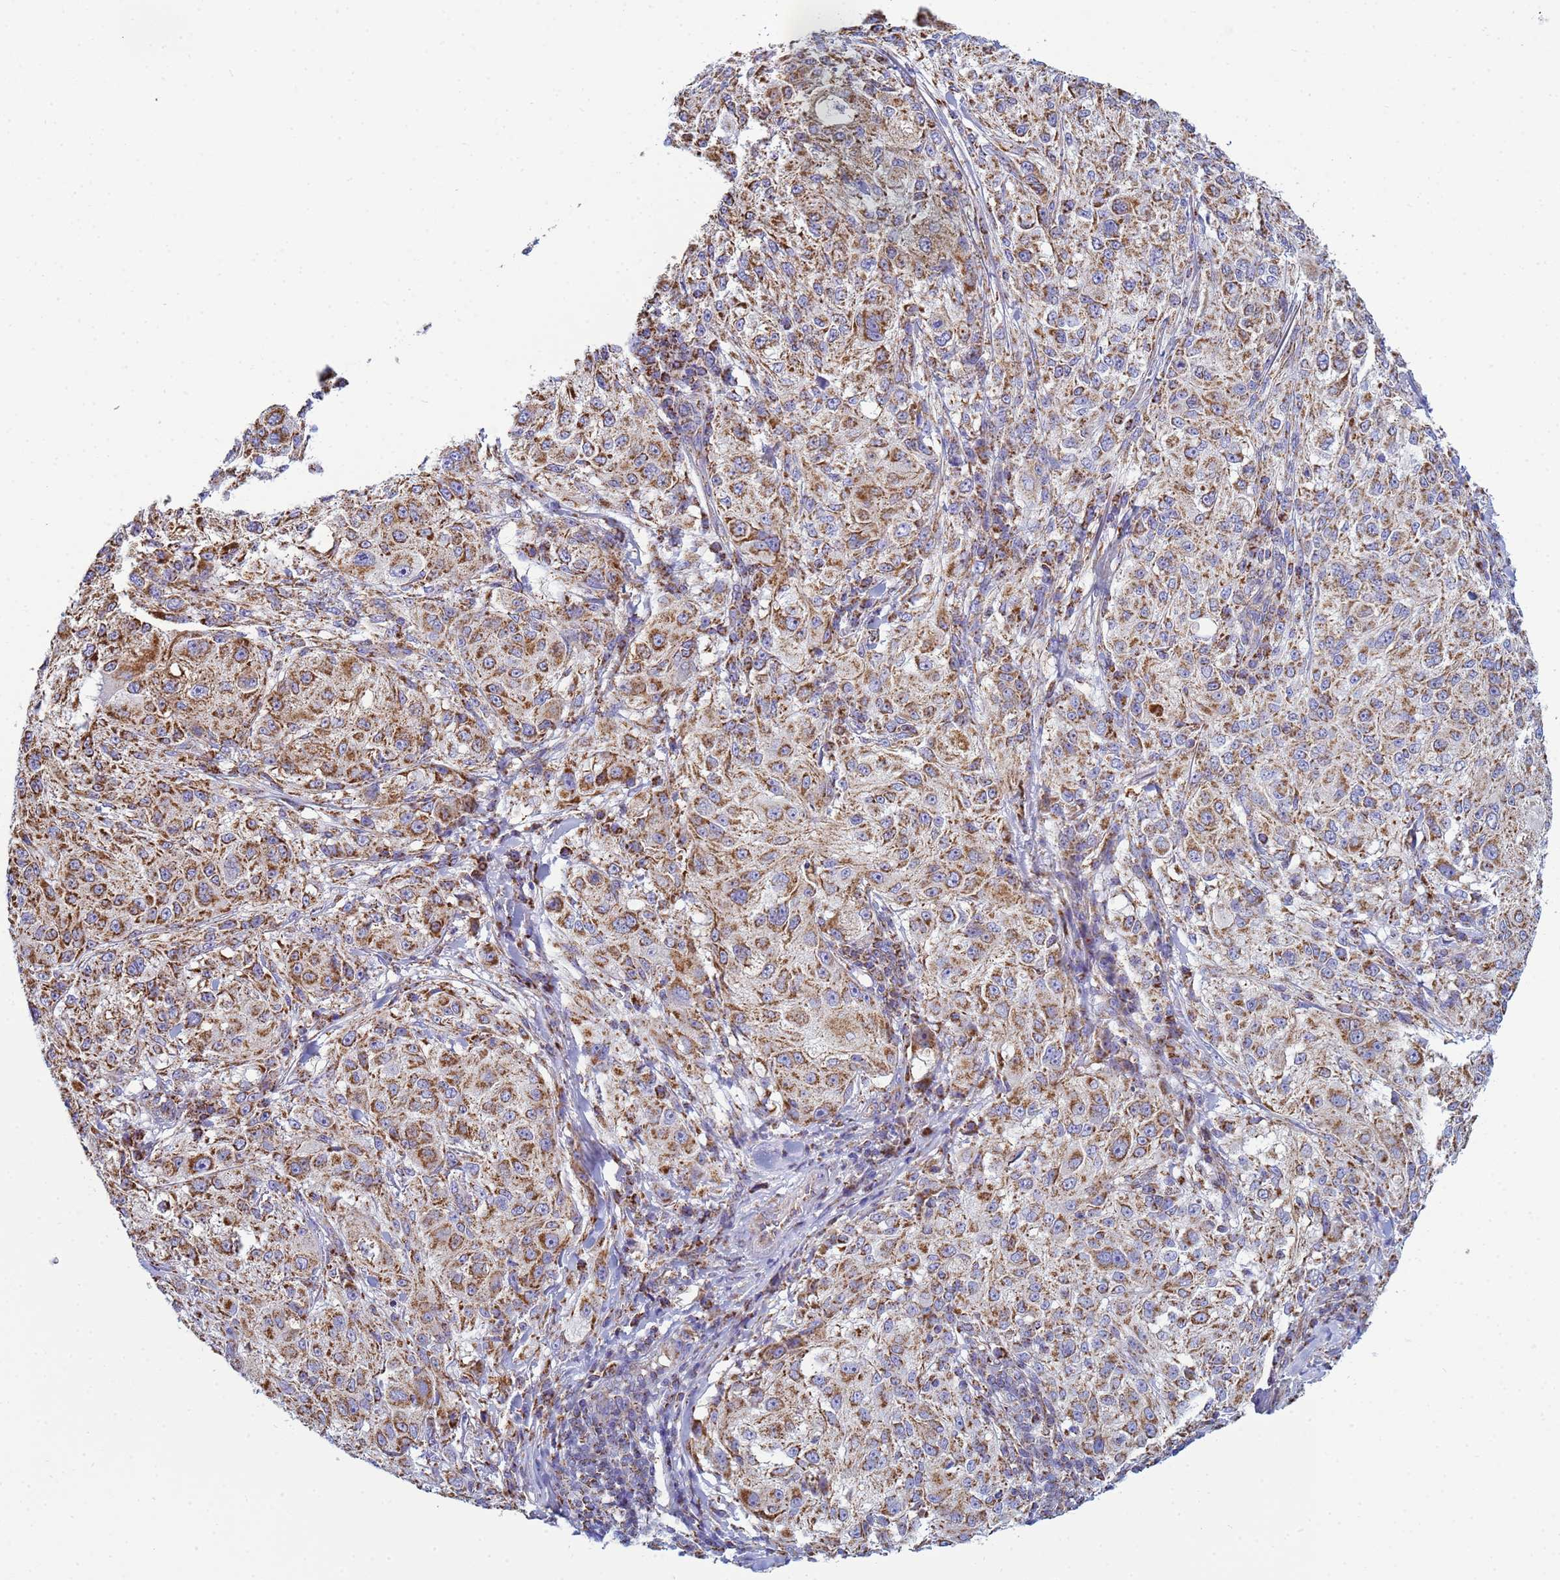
{"staining": {"intensity": "moderate", "quantity": ">75%", "location": "cytoplasmic/membranous"}, "tissue": "melanoma", "cell_type": "Tumor cells", "image_type": "cancer", "snomed": [{"axis": "morphology", "description": "Necrosis, NOS"}, {"axis": "morphology", "description": "Malignant melanoma, NOS"}, {"axis": "topography", "description": "Skin"}], "caption": "Immunohistochemical staining of melanoma shows medium levels of moderate cytoplasmic/membranous positivity in about >75% of tumor cells. The staining was performed using DAB, with brown indicating positive protein expression. Nuclei are stained blue with hematoxylin.", "gene": "COQ4", "patient": {"sex": "female", "age": 87}}